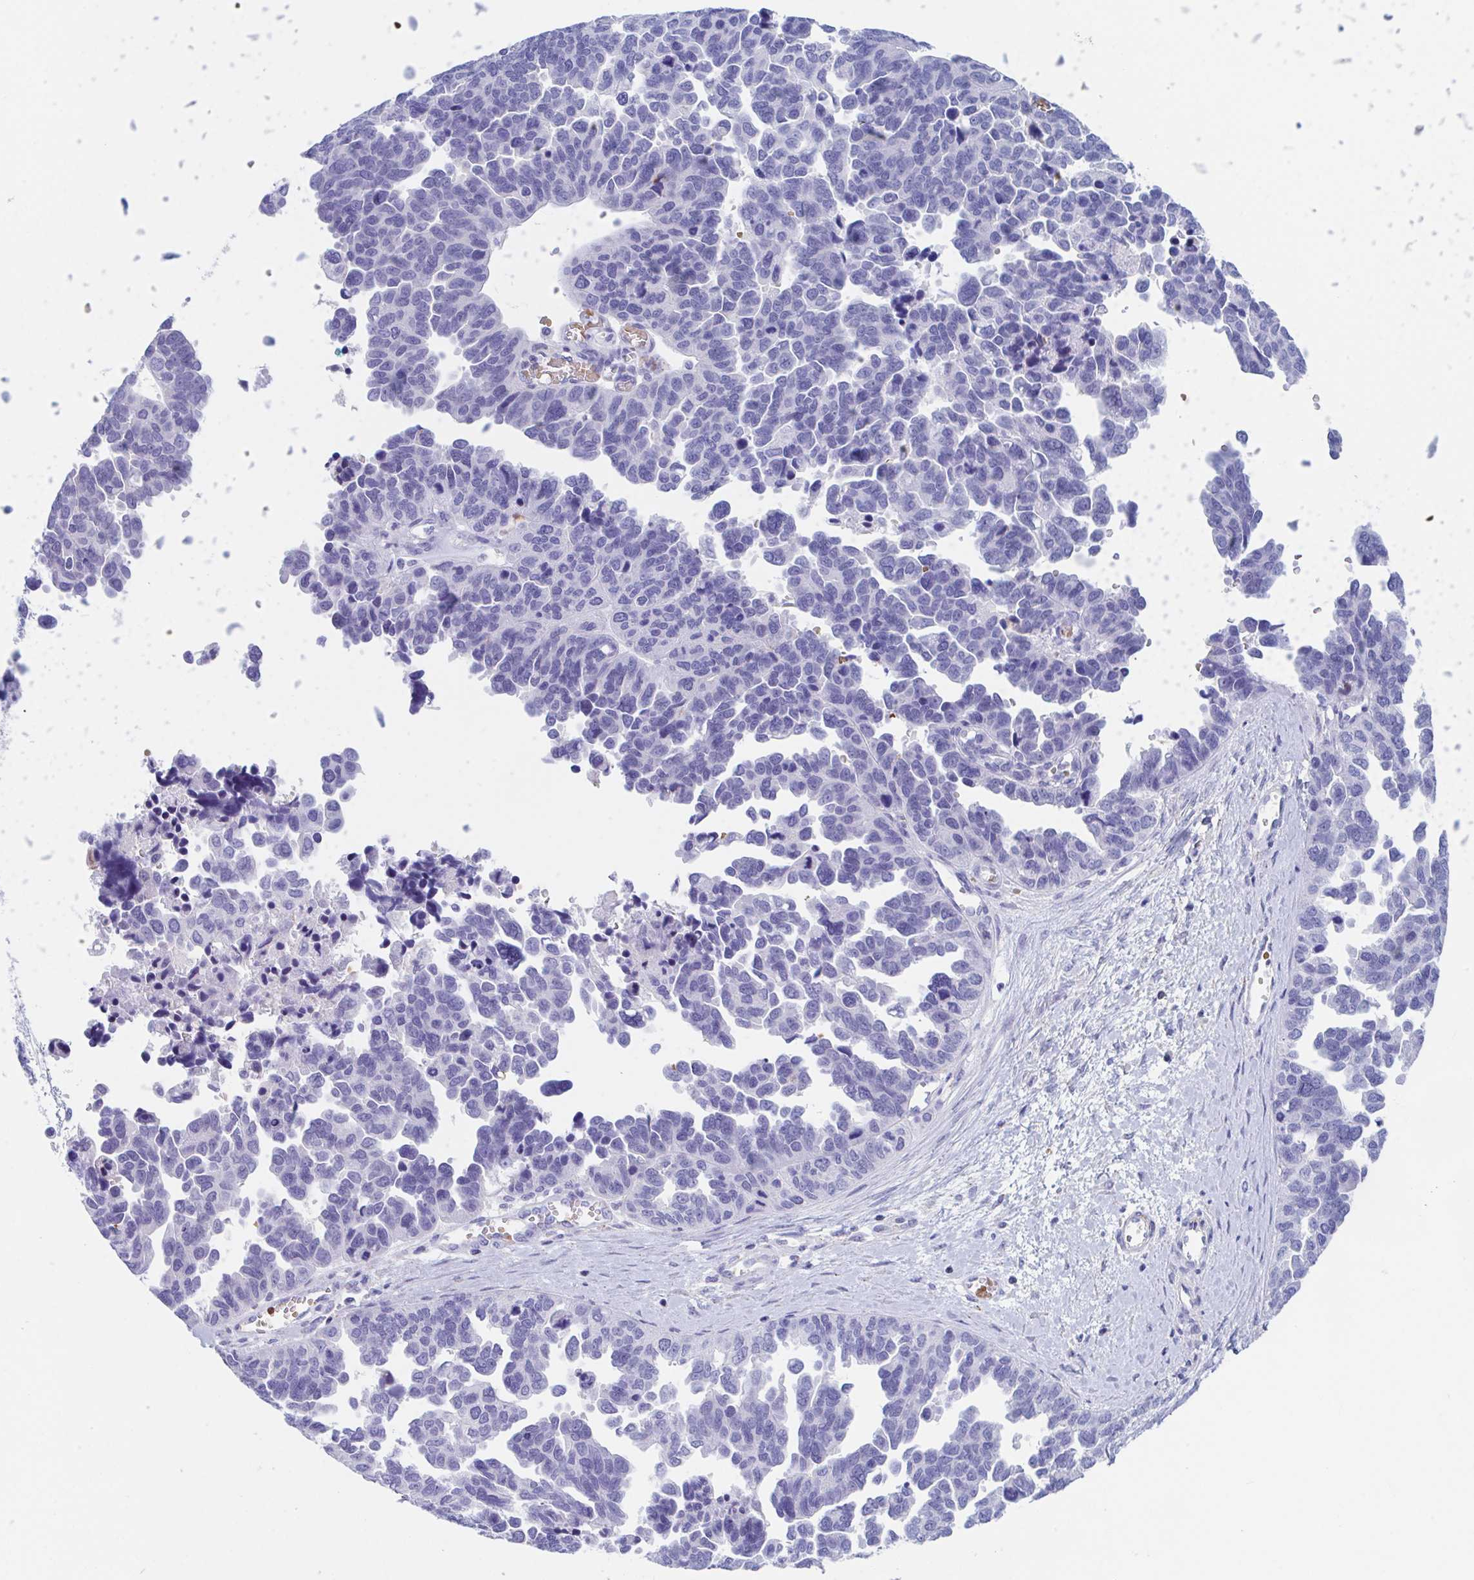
{"staining": {"intensity": "negative", "quantity": "none", "location": "none"}, "tissue": "ovarian cancer", "cell_type": "Tumor cells", "image_type": "cancer", "snomed": [{"axis": "morphology", "description": "Cystadenocarcinoma, serous, NOS"}, {"axis": "topography", "description": "Ovary"}], "caption": "The image displays no staining of tumor cells in ovarian cancer (serous cystadenocarcinoma).", "gene": "ANKRD9", "patient": {"sex": "female", "age": 64}}